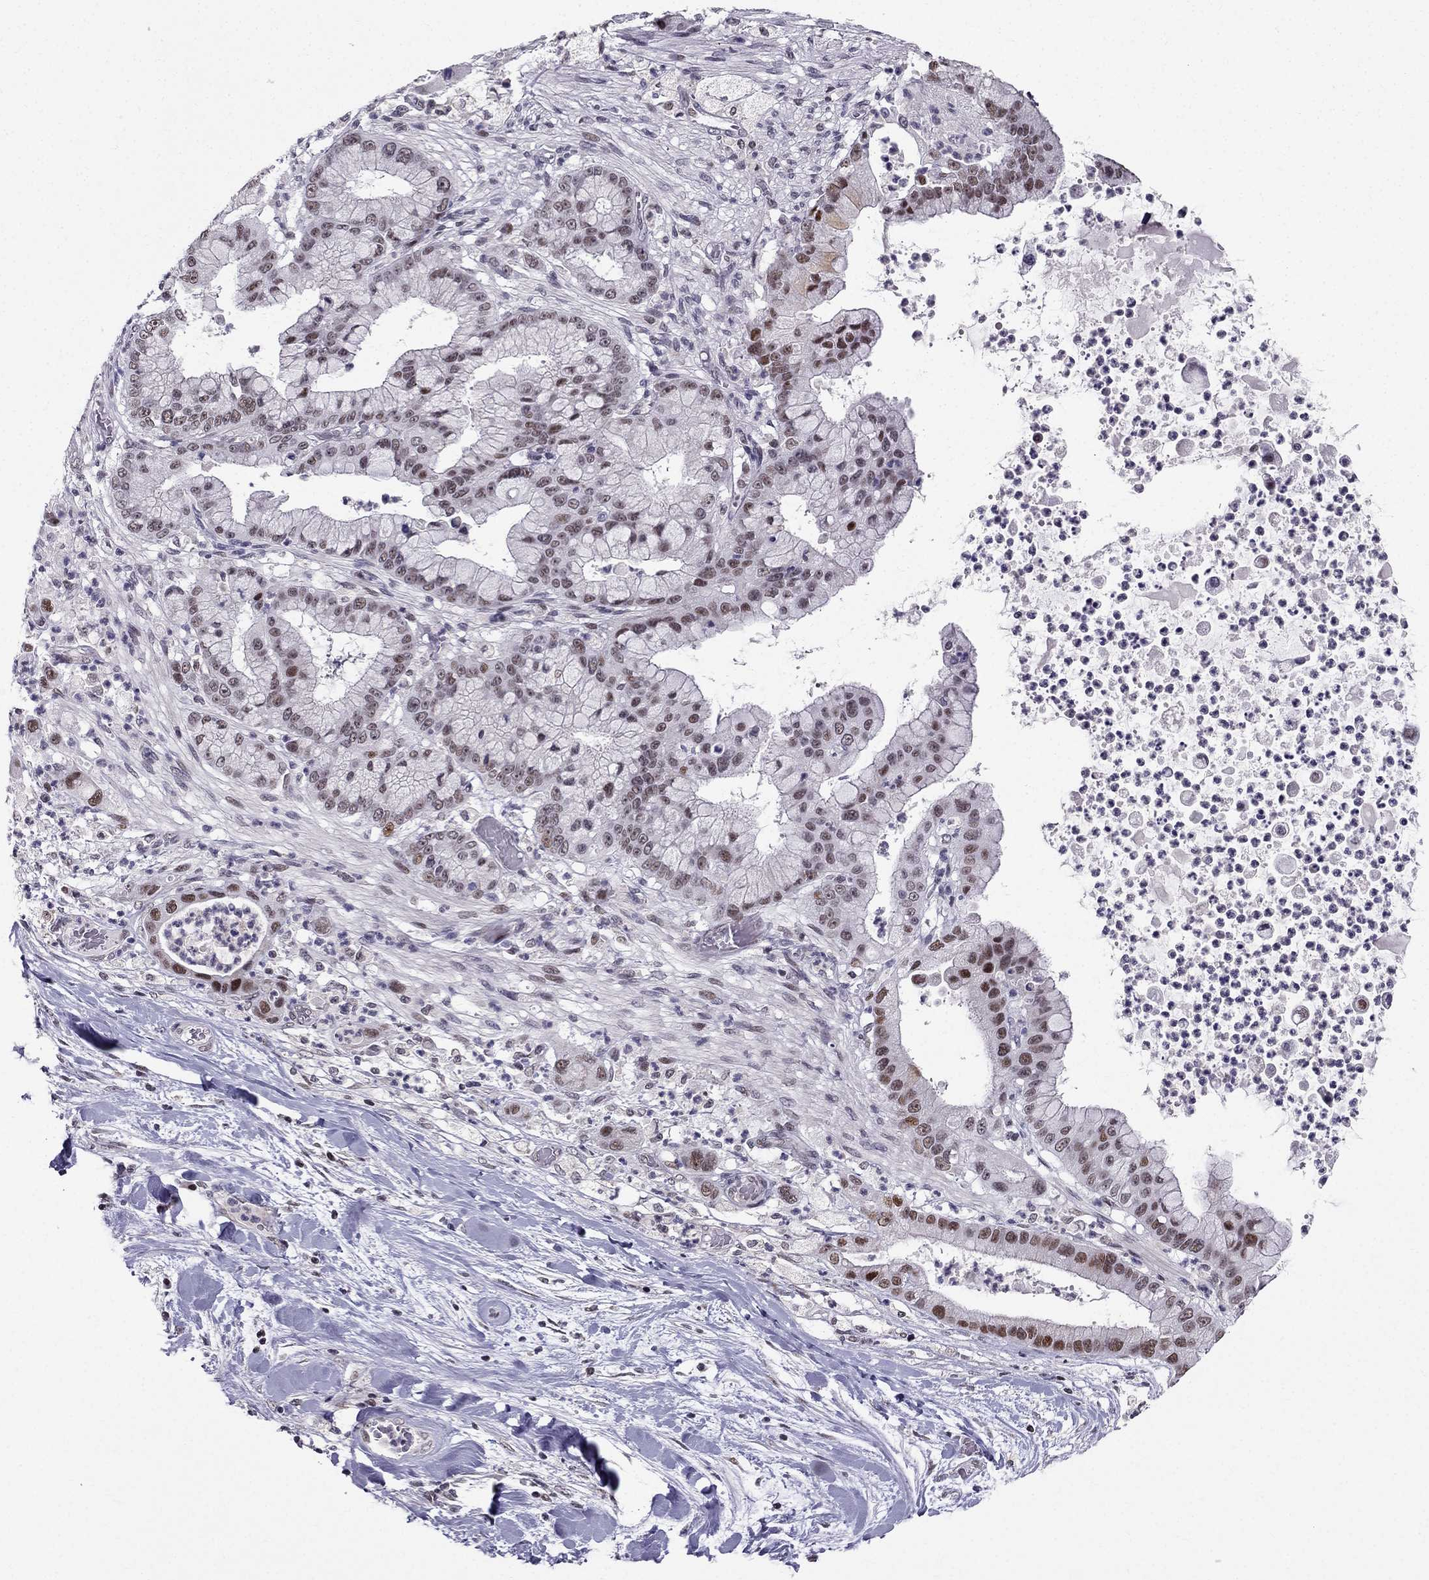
{"staining": {"intensity": "moderate", "quantity": "25%-75%", "location": "nuclear"}, "tissue": "liver cancer", "cell_type": "Tumor cells", "image_type": "cancer", "snomed": [{"axis": "morphology", "description": "Cholangiocarcinoma"}, {"axis": "topography", "description": "Liver"}], "caption": "This image reveals IHC staining of liver cholangiocarcinoma, with medium moderate nuclear positivity in approximately 25%-75% of tumor cells.", "gene": "RPRD2", "patient": {"sex": "female", "age": 54}}